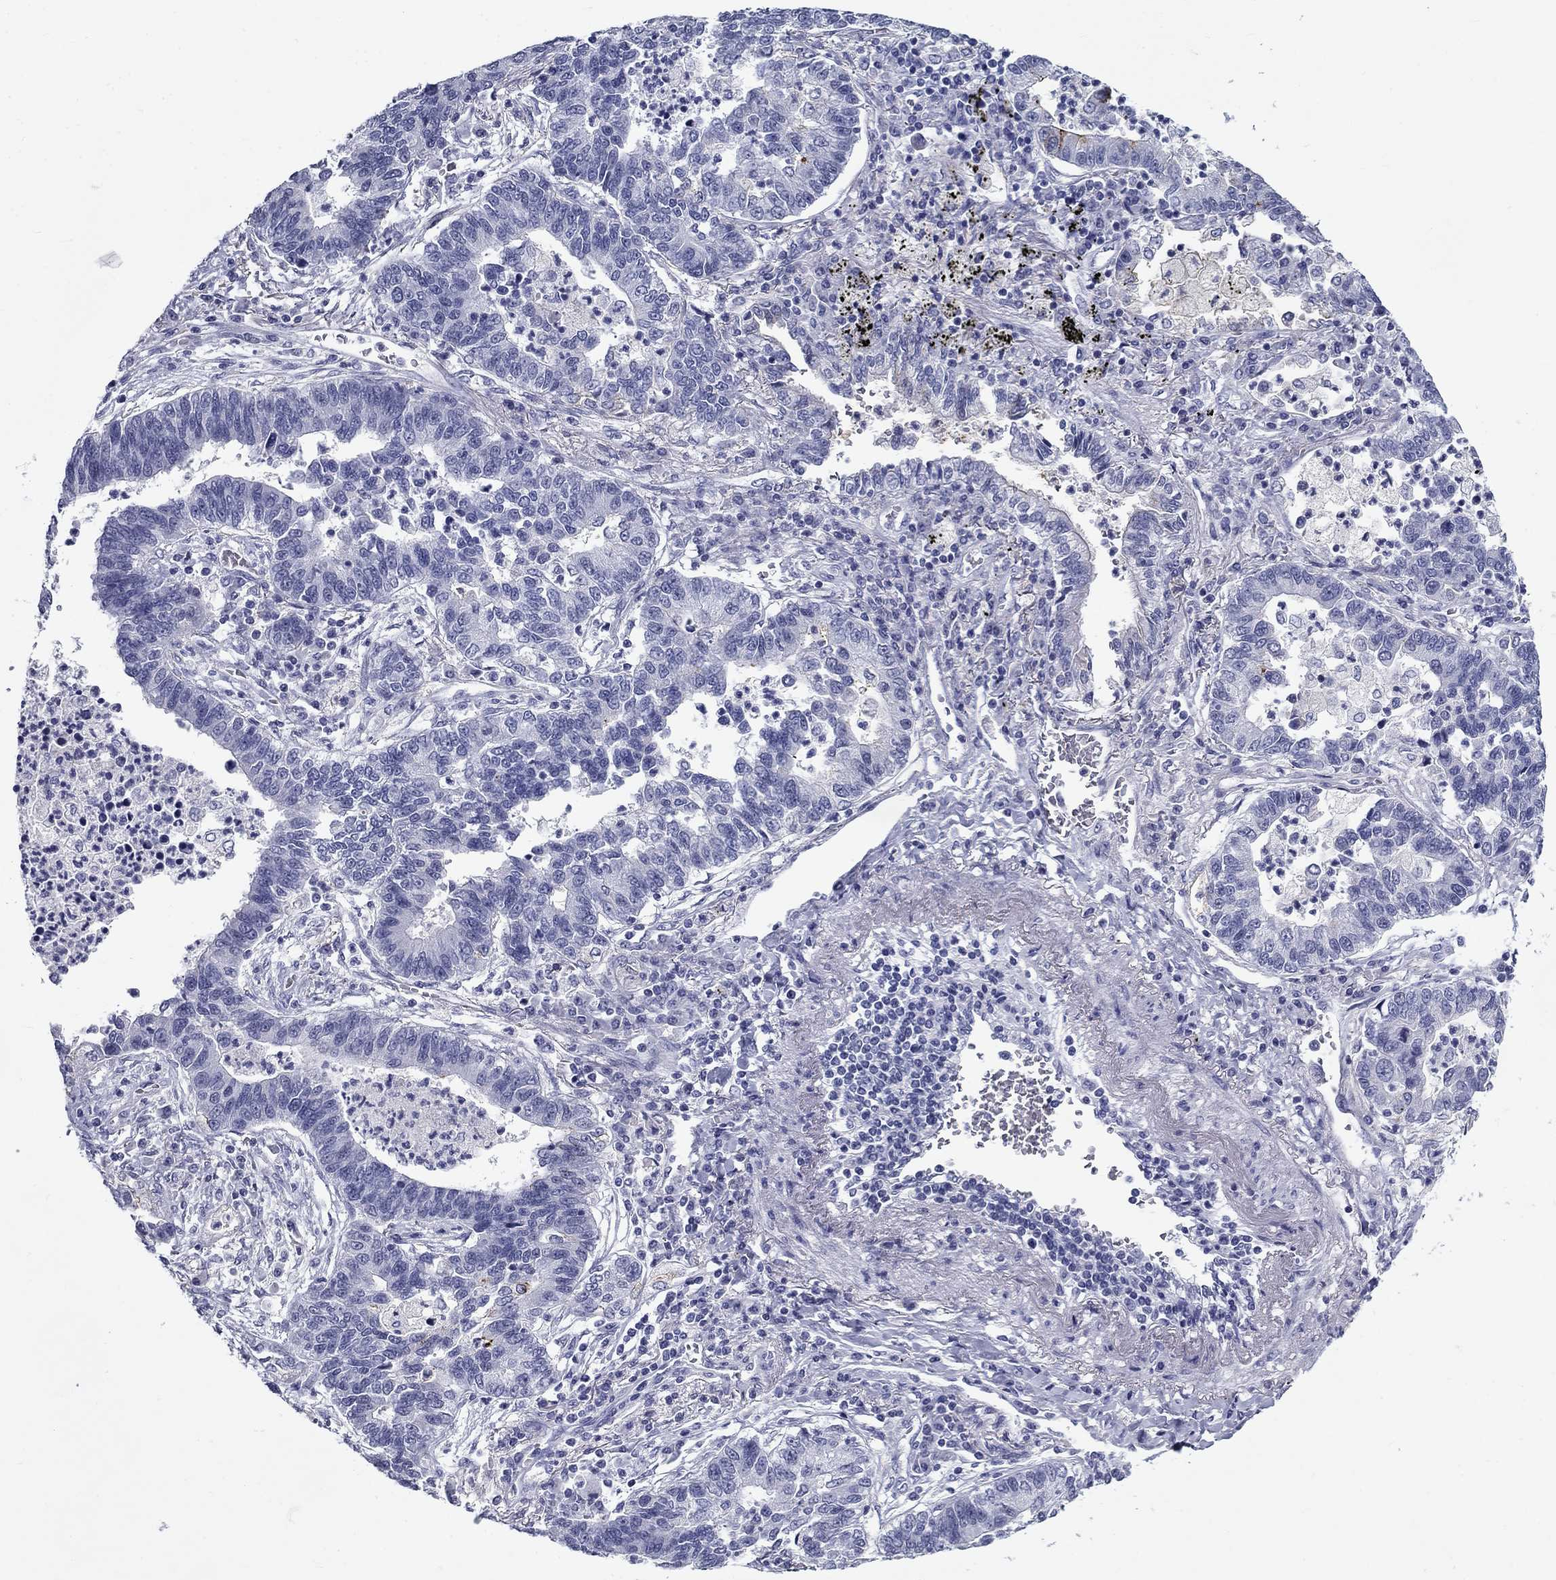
{"staining": {"intensity": "negative", "quantity": "none", "location": "none"}, "tissue": "lung cancer", "cell_type": "Tumor cells", "image_type": "cancer", "snomed": [{"axis": "morphology", "description": "Adenocarcinoma, NOS"}, {"axis": "topography", "description": "Lung"}], "caption": "This is an immunohistochemistry micrograph of lung adenocarcinoma. There is no expression in tumor cells.", "gene": "C4orf19", "patient": {"sex": "female", "age": 57}}